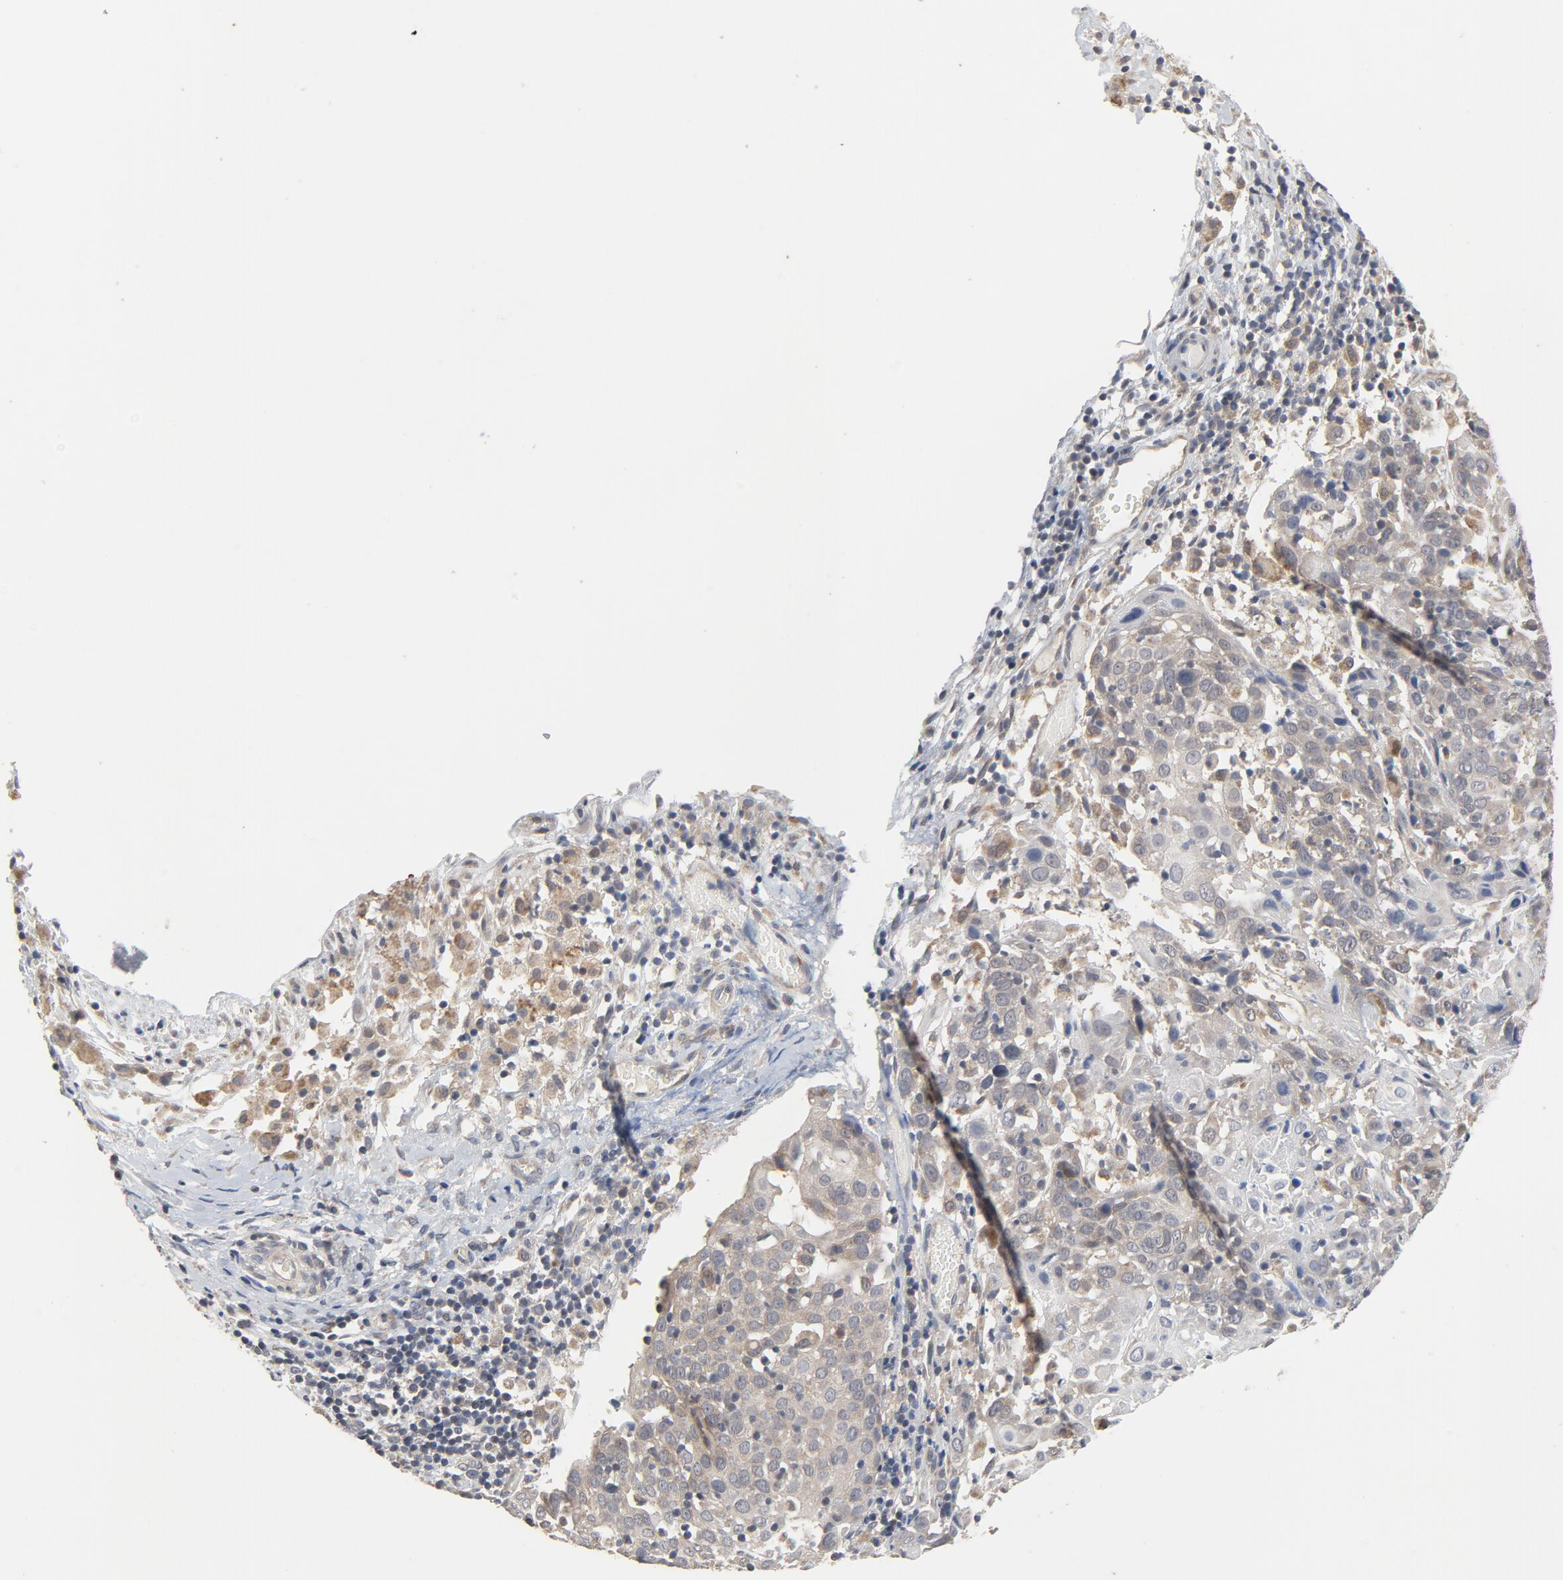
{"staining": {"intensity": "weak", "quantity": ">75%", "location": "cytoplasmic/membranous"}, "tissue": "cervical cancer", "cell_type": "Tumor cells", "image_type": "cancer", "snomed": [{"axis": "morphology", "description": "Normal tissue, NOS"}, {"axis": "morphology", "description": "Squamous cell carcinoma, NOS"}, {"axis": "topography", "description": "Cervix"}], "caption": "Cervical cancer (squamous cell carcinoma) stained for a protein (brown) shows weak cytoplasmic/membranous positive positivity in about >75% of tumor cells.", "gene": "C14orf119", "patient": {"sex": "female", "age": 67}}